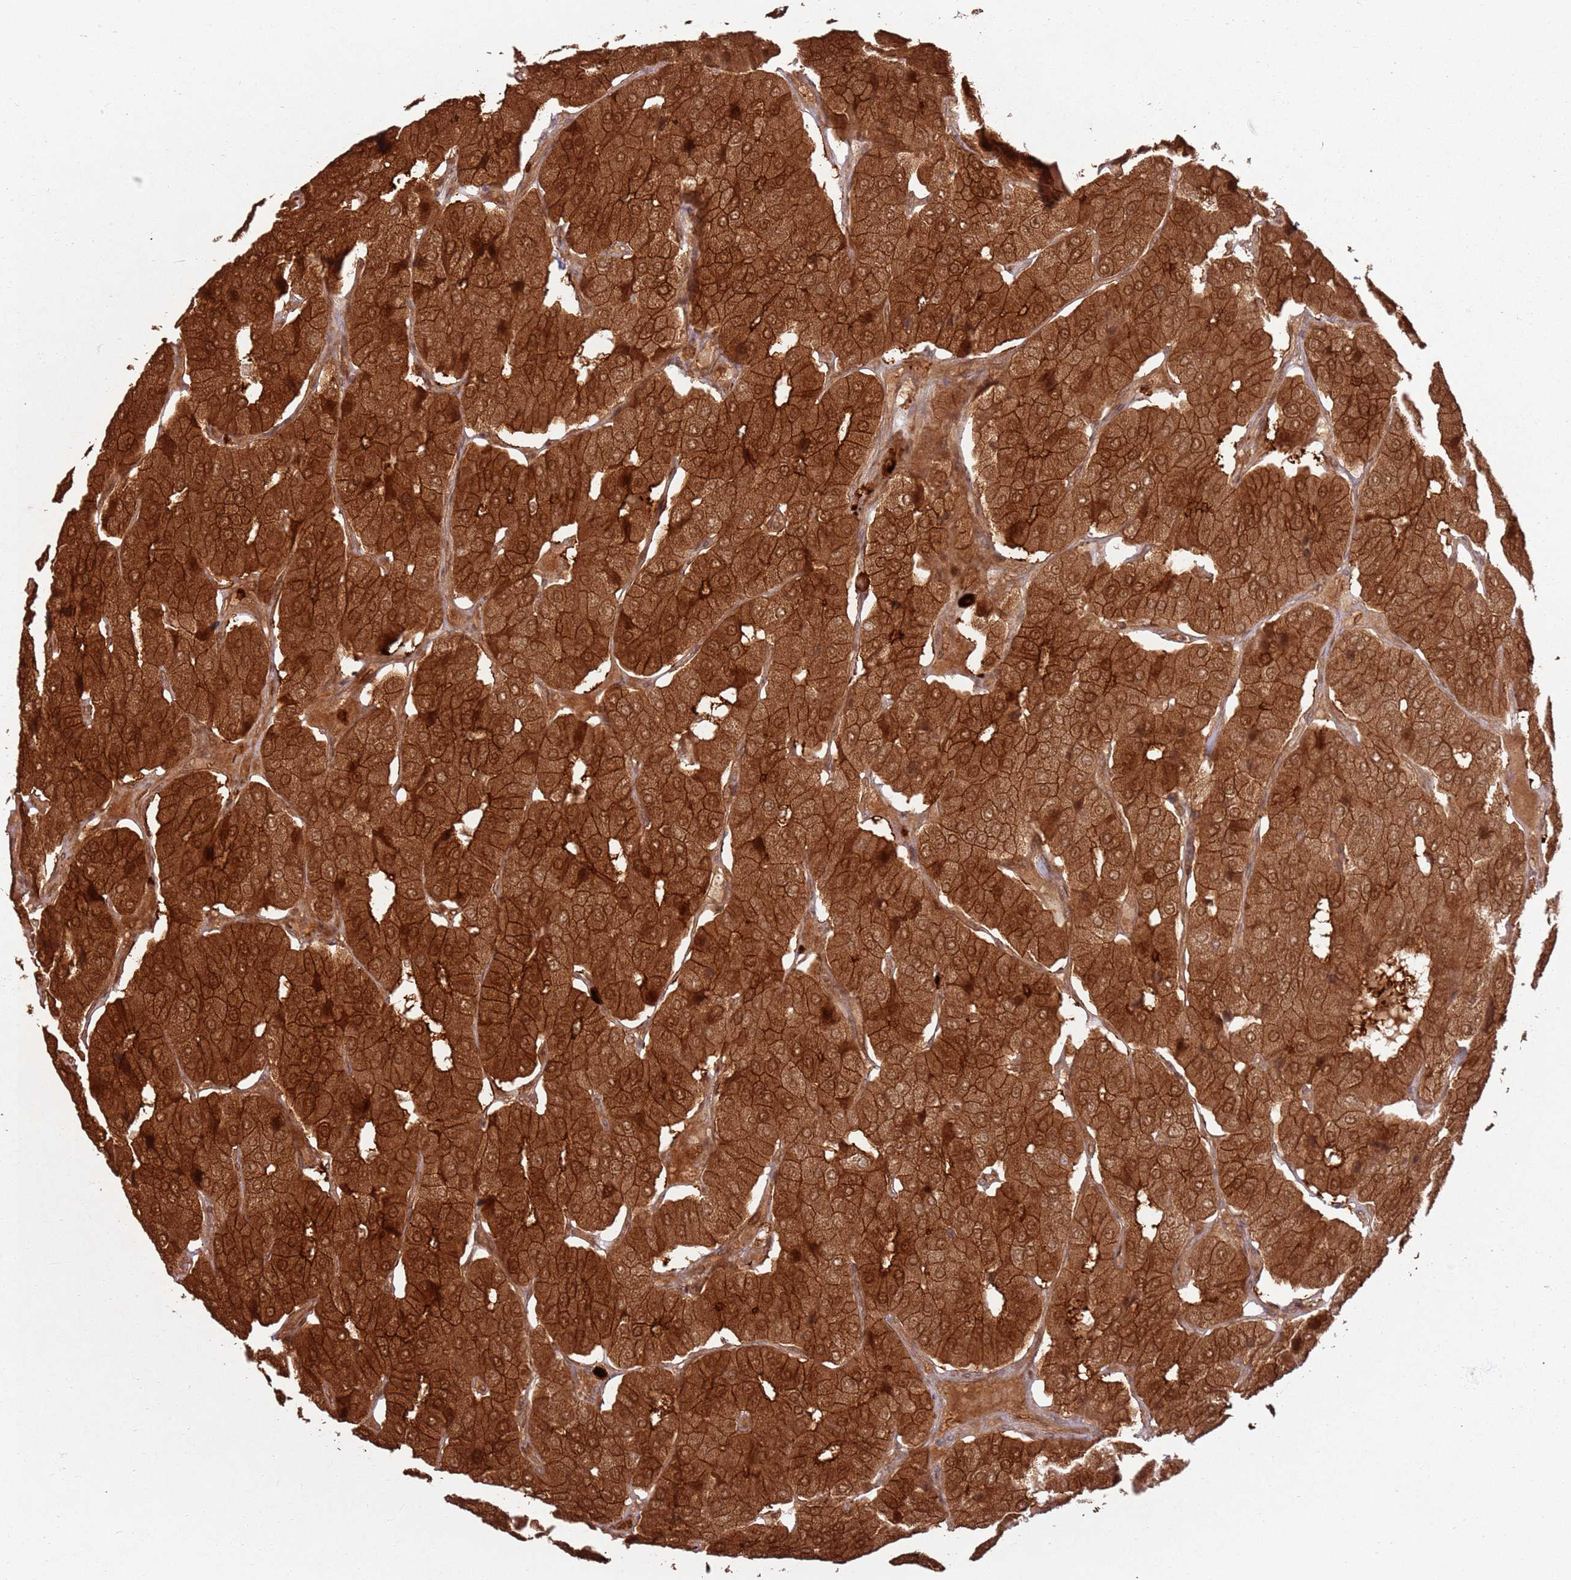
{"staining": {"intensity": "strong", "quantity": ">75%", "location": "cytoplasmic/membranous"}, "tissue": "parathyroid gland", "cell_type": "Glandular cells", "image_type": "normal", "snomed": [{"axis": "morphology", "description": "Normal tissue, NOS"}, {"axis": "morphology", "description": "Adenoma, NOS"}, {"axis": "topography", "description": "Parathyroid gland"}], "caption": "Glandular cells demonstrate strong cytoplasmic/membranous expression in approximately >75% of cells in benign parathyroid gland.", "gene": "TBC1D13", "patient": {"sex": "female", "age": 86}}